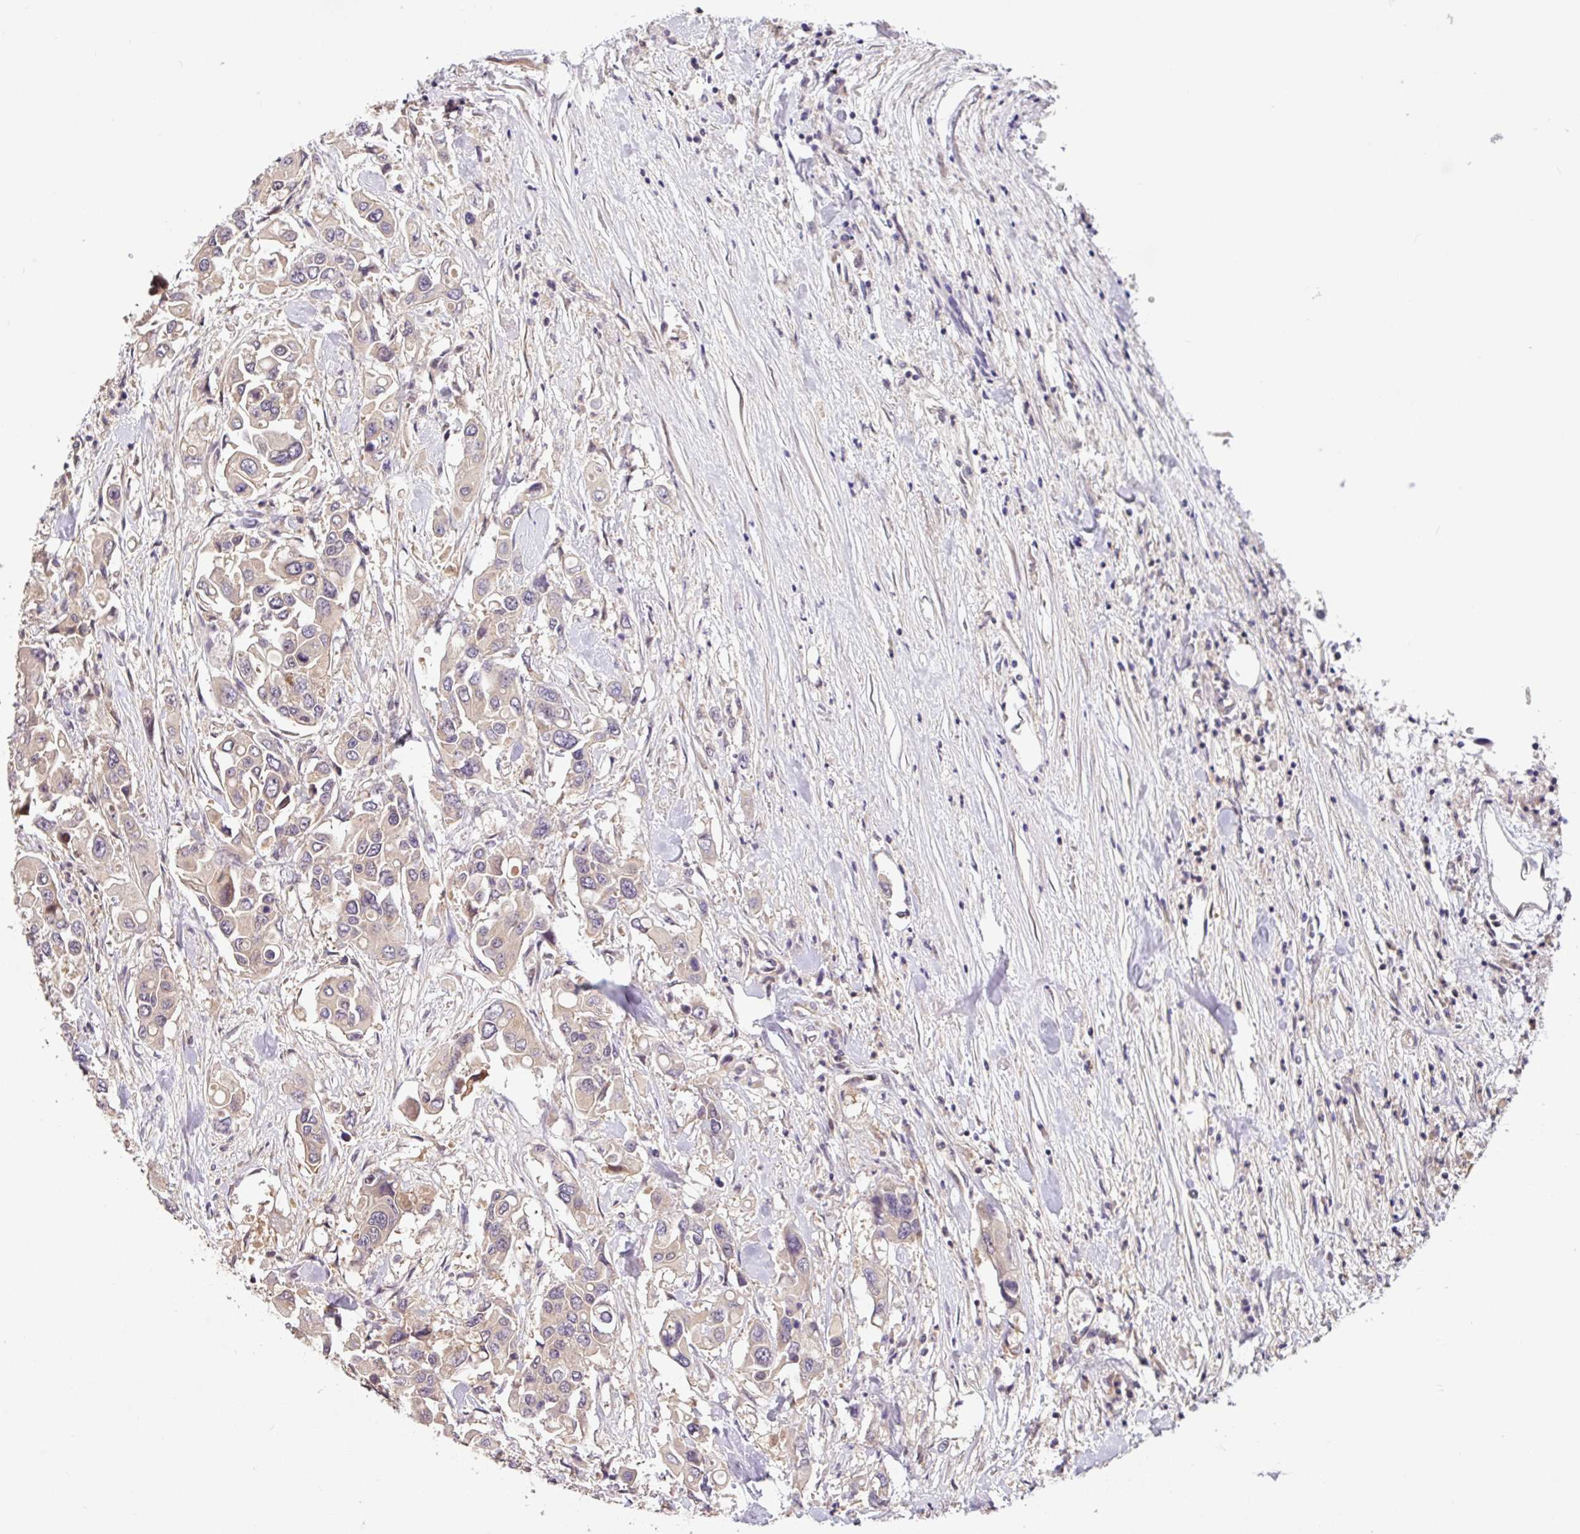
{"staining": {"intensity": "weak", "quantity": "25%-75%", "location": "cytoplasmic/membranous"}, "tissue": "colorectal cancer", "cell_type": "Tumor cells", "image_type": "cancer", "snomed": [{"axis": "morphology", "description": "Adenocarcinoma, NOS"}, {"axis": "topography", "description": "Colon"}], "caption": "Immunohistochemical staining of colorectal cancer (adenocarcinoma) shows low levels of weak cytoplasmic/membranous staining in approximately 25%-75% of tumor cells.", "gene": "SHB", "patient": {"sex": "male", "age": 77}}